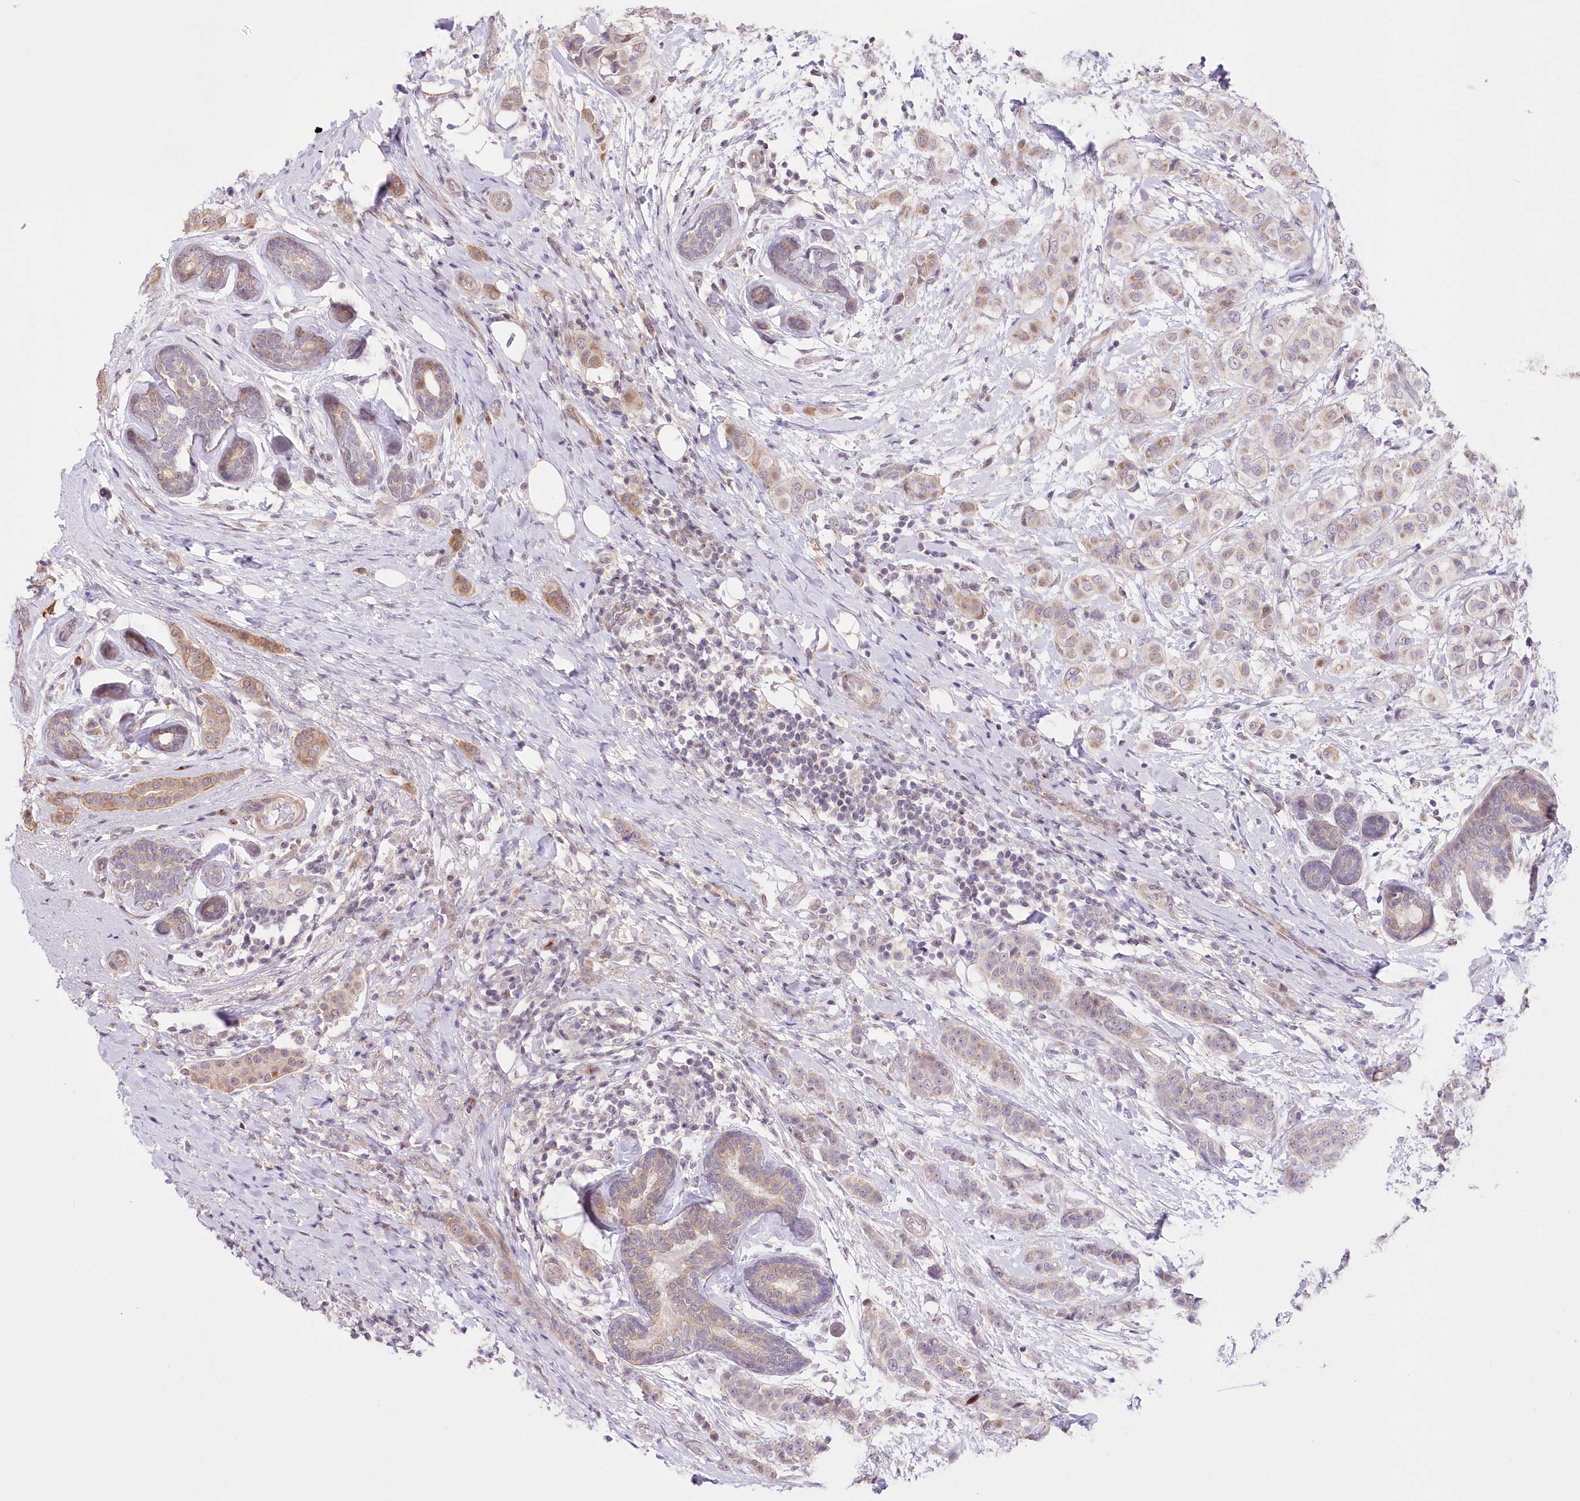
{"staining": {"intensity": "weak", "quantity": ">75%", "location": "cytoplasmic/membranous"}, "tissue": "breast cancer", "cell_type": "Tumor cells", "image_type": "cancer", "snomed": [{"axis": "morphology", "description": "Lobular carcinoma"}, {"axis": "topography", "description": "Breast"}], "caption": "This is a photomicrograph of immunohistochemistry (IHC) staining of breast cancer (lobular carcinoma), which shows weak staining in the cytoplasmic/membranous of tumor cells.", "gene": "FAM241B", "patient": {"sex": "female", "age": 51}}